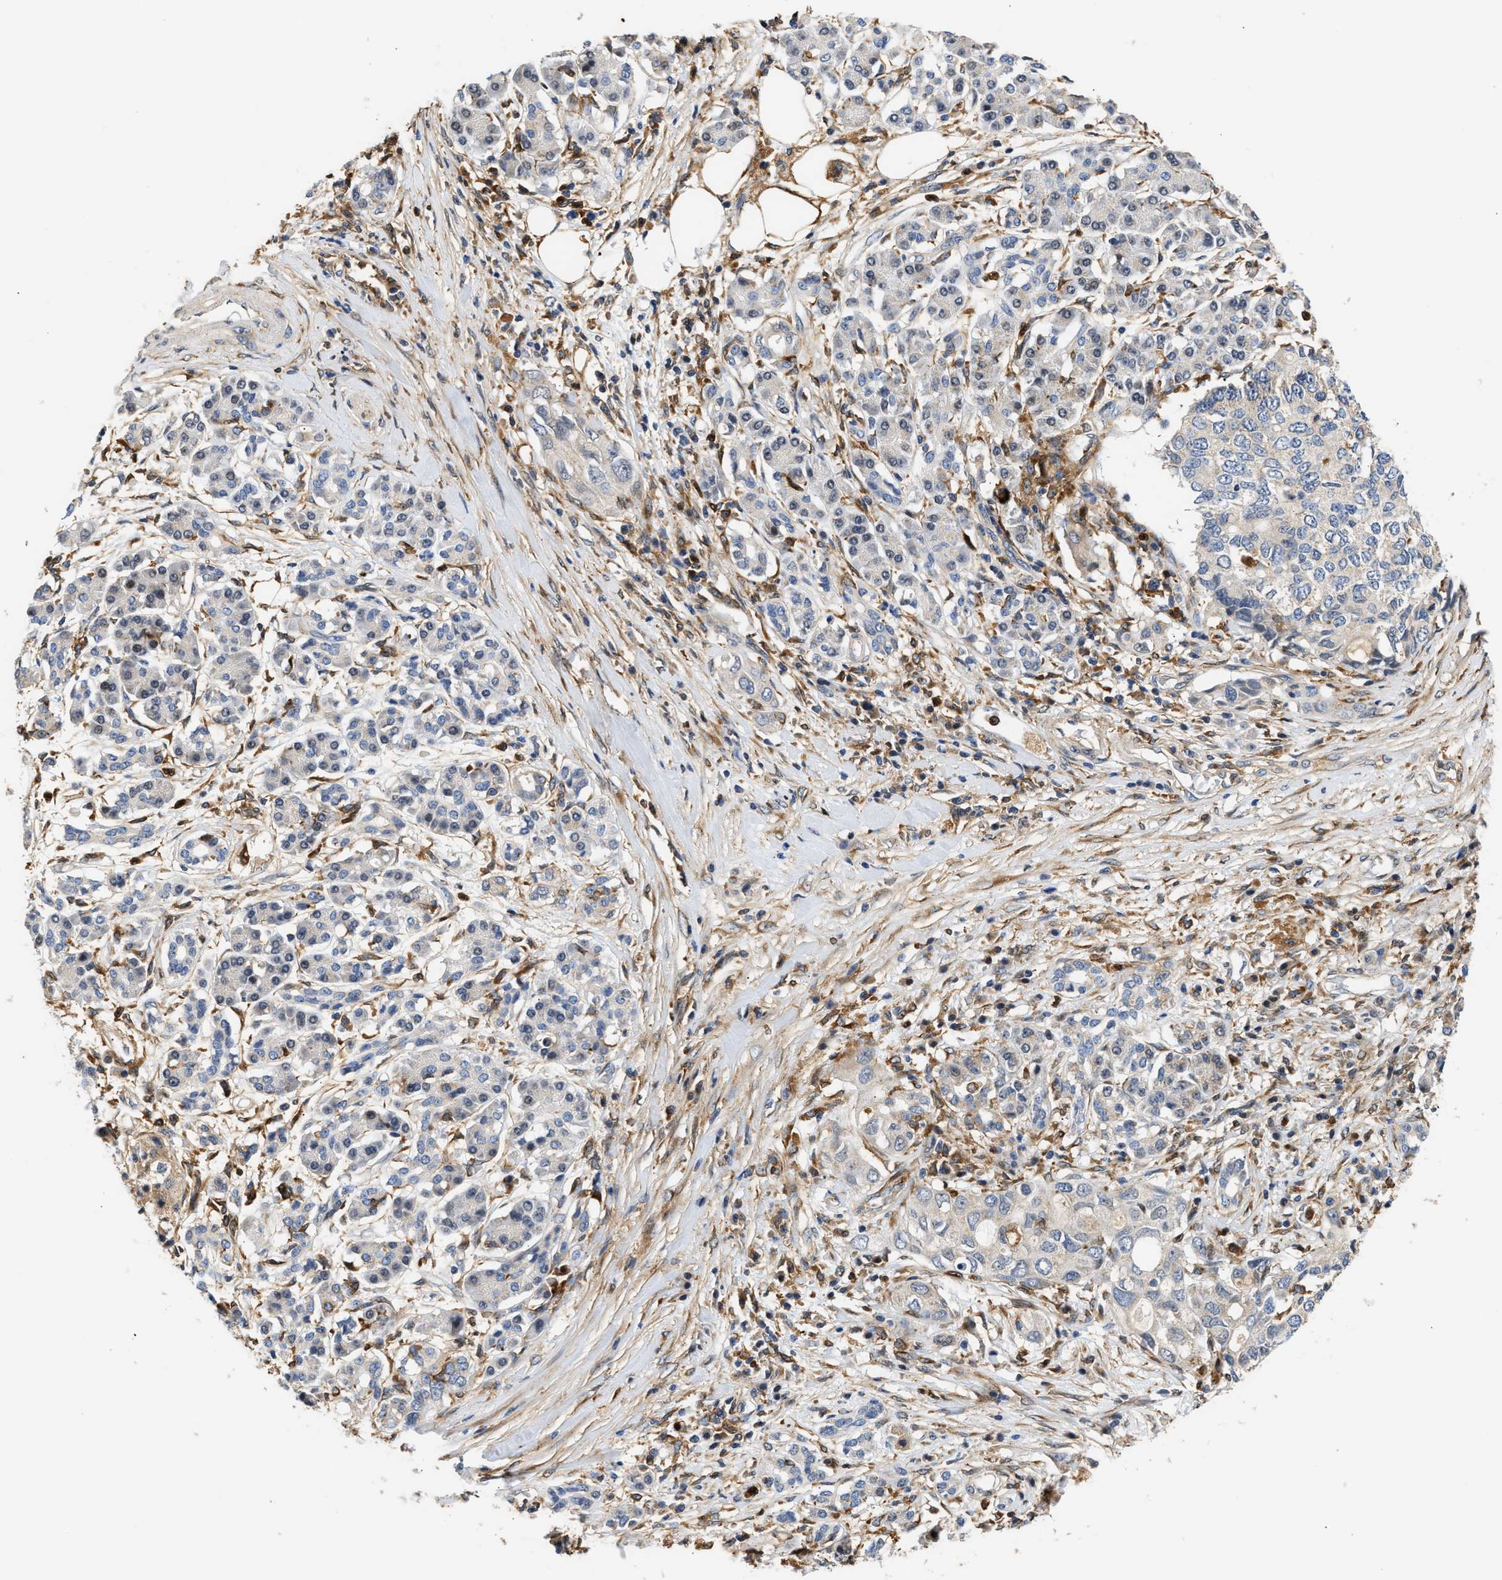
{"staining": {"intensity": "weak", "quantity": "<25%", "location": "cytoplasmic/membranous"}, "tissue": "pancreatic cancer", "cell_type": "Tumor cells", "image_type": "cancer", "snomed": [{"axis": "morphology", "description": "Adenocarcinoma, NOS"}, {"axis": "topography", "description": "Pancreas"}], "caption": "The photomicrograph displays no significant staining in tumor cells of pancreatic cancer (adenocarcinoma). Nuclei are stained in blue.", "gene": "RAB31", "patient": {"sex": "female", "age": 56}}